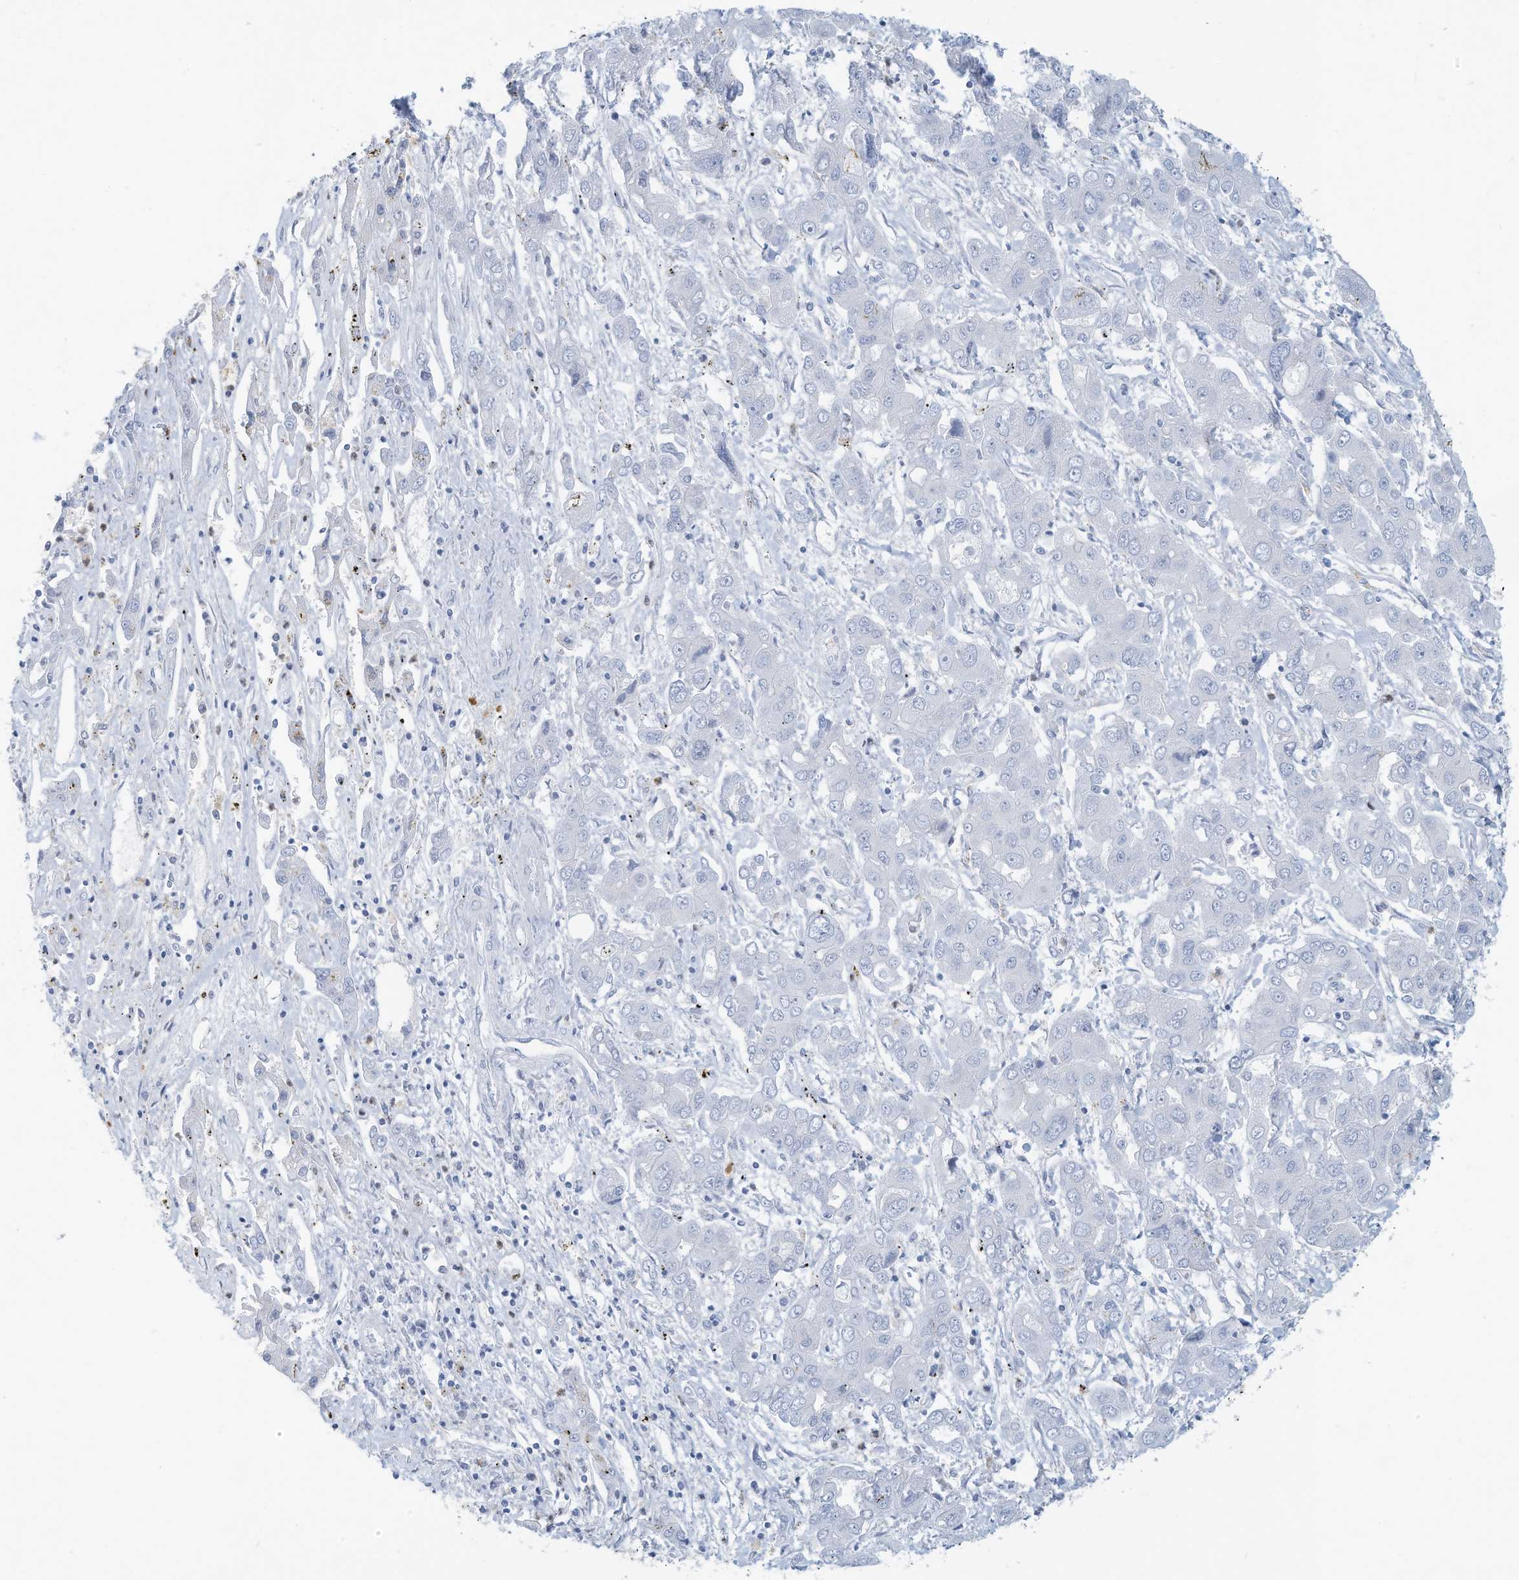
{"staining": {"intensity": "negative", "quantity": "none", "location": "none"}, "tissue": "liver cancer", "cell_type": "Tumor cells", "image_type": "cancer", "snomed": [{"axis": "morphology", "description": "Cholangiocarcinoma"}, {"axis": "topography", "description": "Liver"}], "caption": "This is a histopathology image of immunohistochemistry (IHC) staining of liver cancer, which shows no staining in tumor cells.", "gene": "ERI2", "patient": {"sex": "male", "age": 67}}